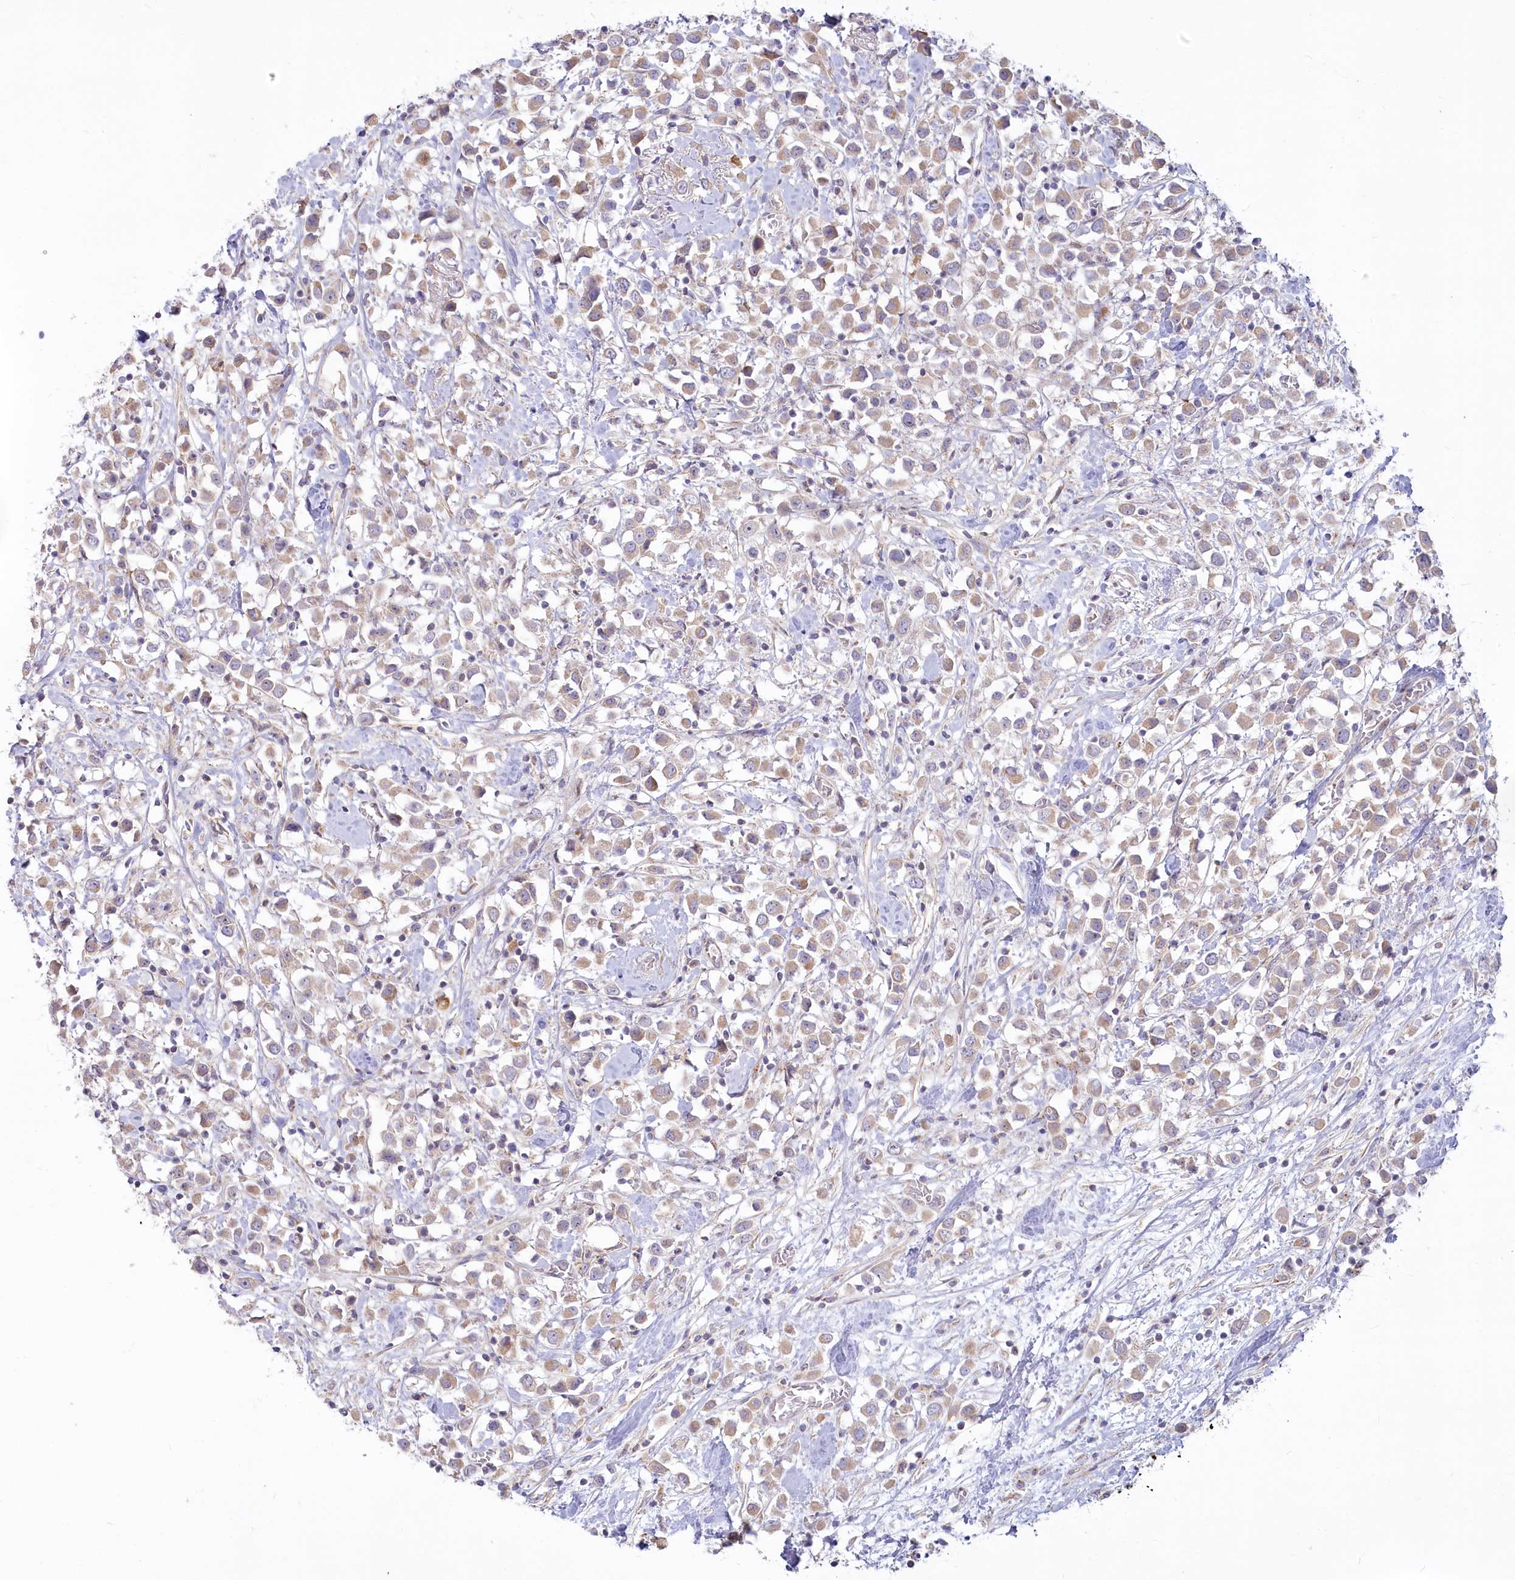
{"staining": {"intensity": "weak", "quantity": ">75%", "location": "cytoplasmic/membranous"}, "tissue": "breast cancer", "cell_type": "Tumor cells", "image_type": "cancer", "snomed": [{"axis": "morphology", "description": "Duct carcinoma"}, {"axis": "topography", "description": "Breast"}], "caption": "Protein expression analysis of human breast intraductal carcinoma reveals weak cytoplasmic/membranous expression in about >75% of tumor cells.", "gene": "MTG1", "patient": {"sex": "female", "age": 61}}